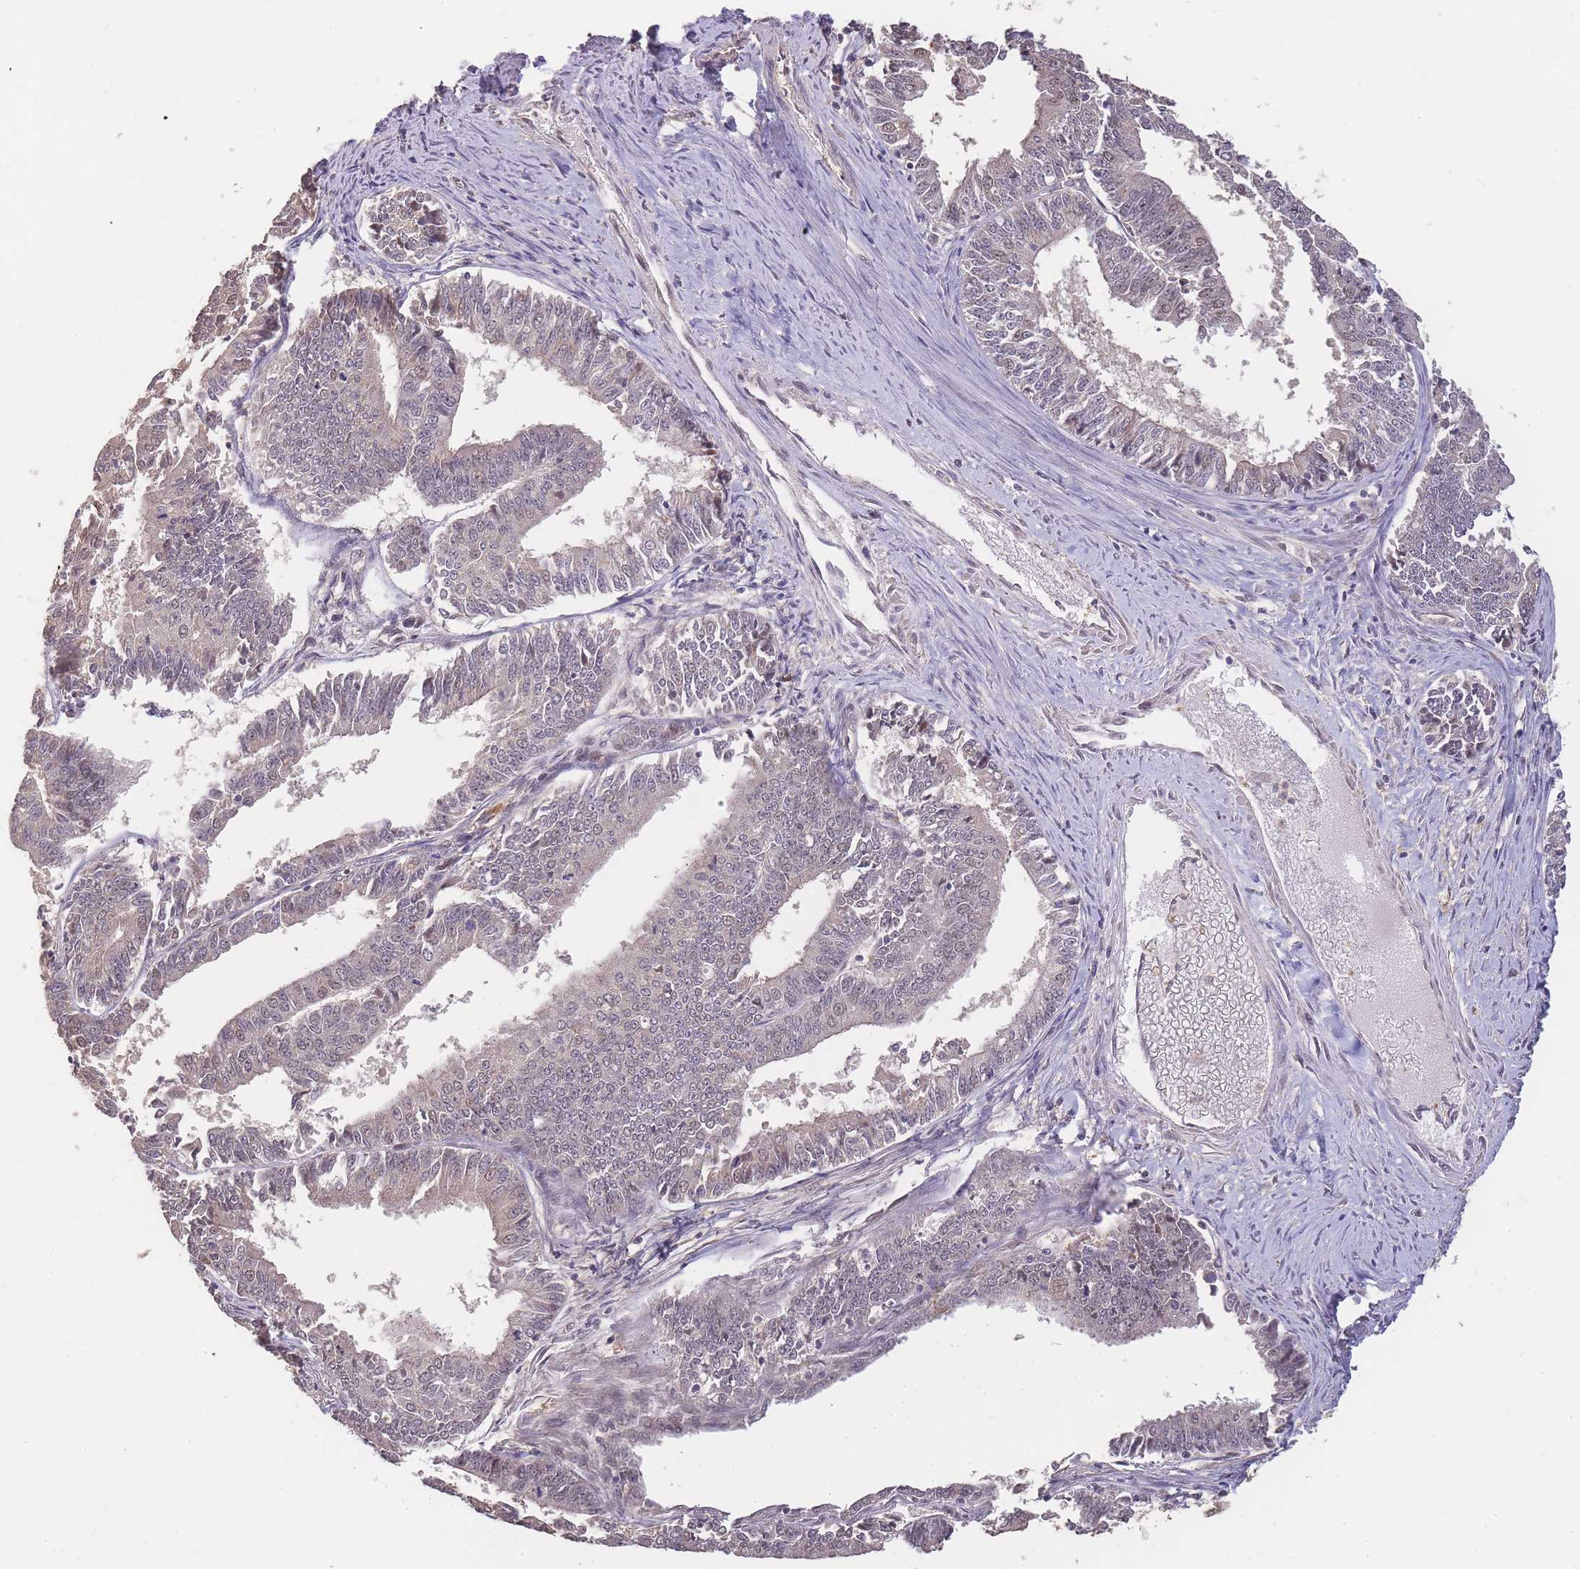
{"staining": {"intensity": "moderate", "quantity": "25%-75%", "location": "cytoplasmic/membranous,nuclear"}, "tissue": "endometrial cancer", "cell_type": "Tumor cells", "image_type": "cancer", "snomed": [{"axis": "morphology", "description": "Adenocarcinoma, NOS"}, {"axis": "topography", "description": "Endometrium"}], "caption": "Moderate cytoplasmic/membranous and nuclear positivity is identified in approximately 25%-75% of tumor cells in adenocarcinoma (endometrial).", "gene": "CDKN2AIPNL", "patient": {"sex": "female", "age": 73}}